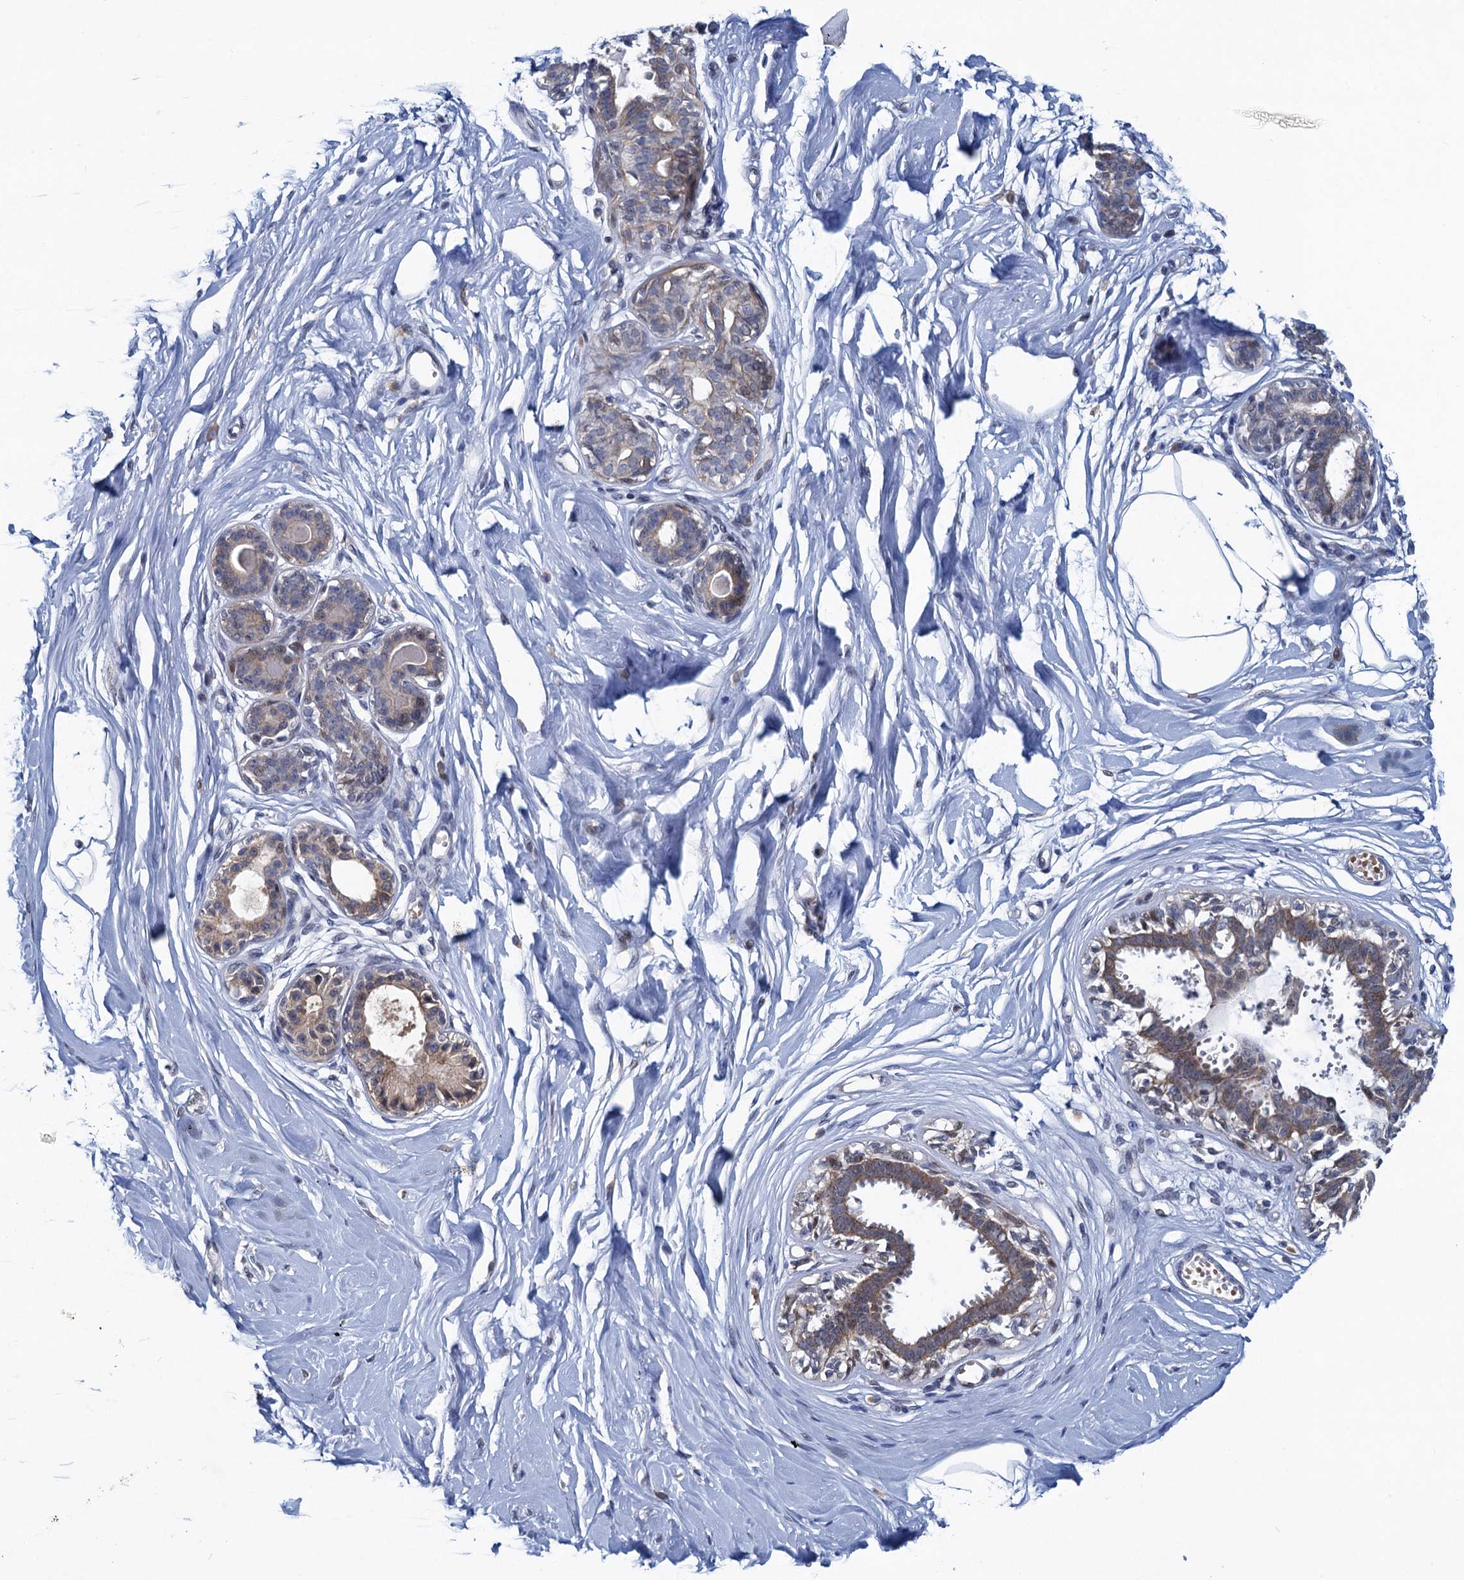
{"staining": {"intensity": "negative", "quantity": "none", "location": "none"}, "tissue": "breast", "cell_type": "Adipocytes", "image_type": "normal", "snomed": [{"axis": "morphology", "description": "Normal tissue, NOS"}, {"axis": "topography", "description": "Breast"}], "caption": "Immunohistochemistry (IHC) micrograph of unremarkable breast: breast stained with DAB displays no significant protein staining in adipocytes.", "gene": "ATOSA", "patient": {"sex": "female", "age": 45}}